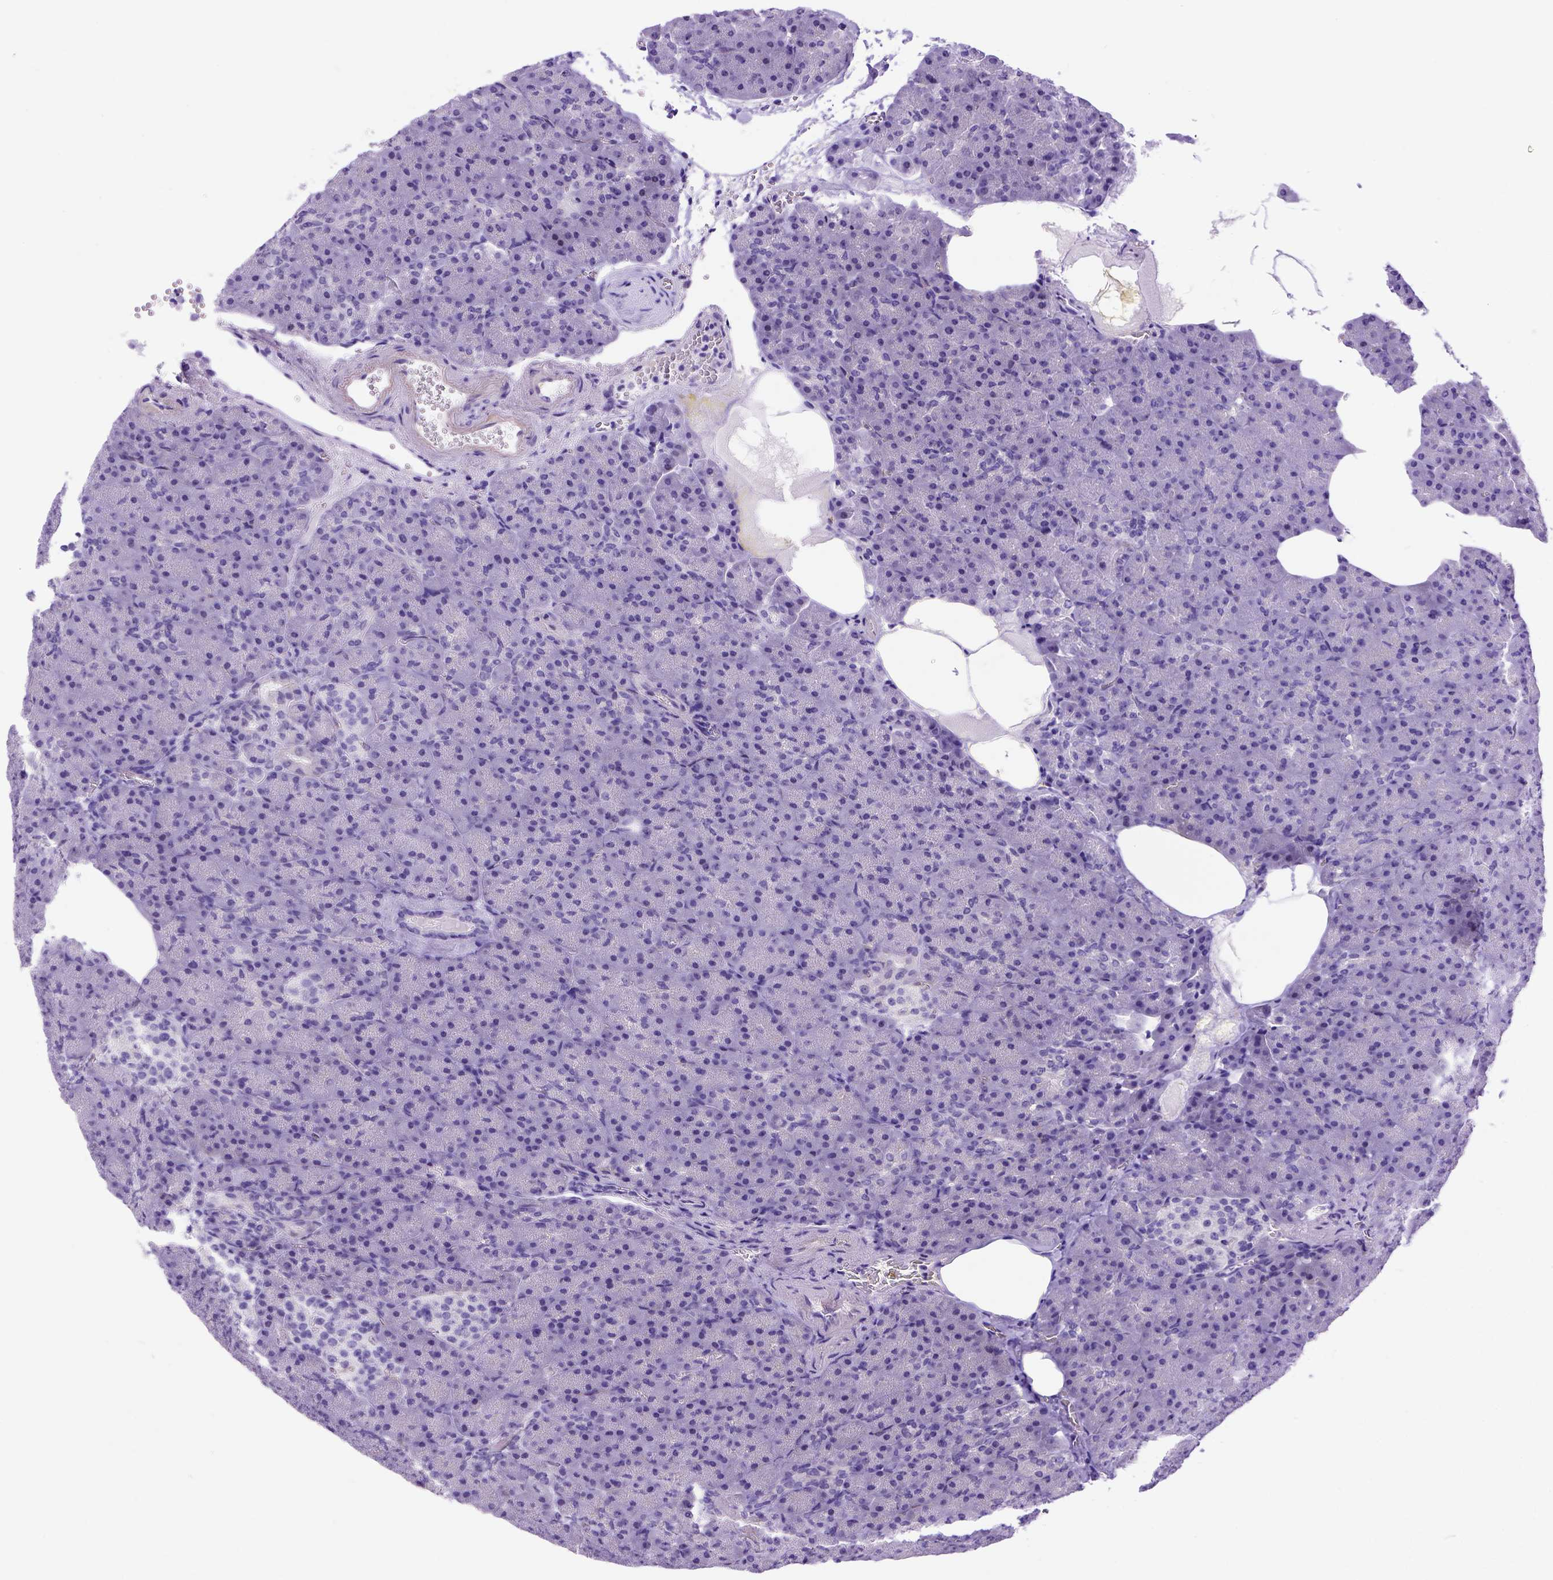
{"staining": {"intensity": "negative", "quantity": "none", "location": "none"}, "tissue": "pancreas", "cell_type": "Exocrine glandular cells", "image_type": "normal", "snomed": [{"axis": "morphology", "description": "Normal tissue, NOS"}, {"axis": "topography", "description": "Pancreas"}], "caption": "Exocrine glandular cells show no significant staining in benign pancreas. (DAB (3,3'-diaminobenzidine) immunohistochemistry (IHC) visualized using brightfield microscopy, high magnification).", "gene": "ADAM12", "patient": {"sex": "female", "age": 74}}